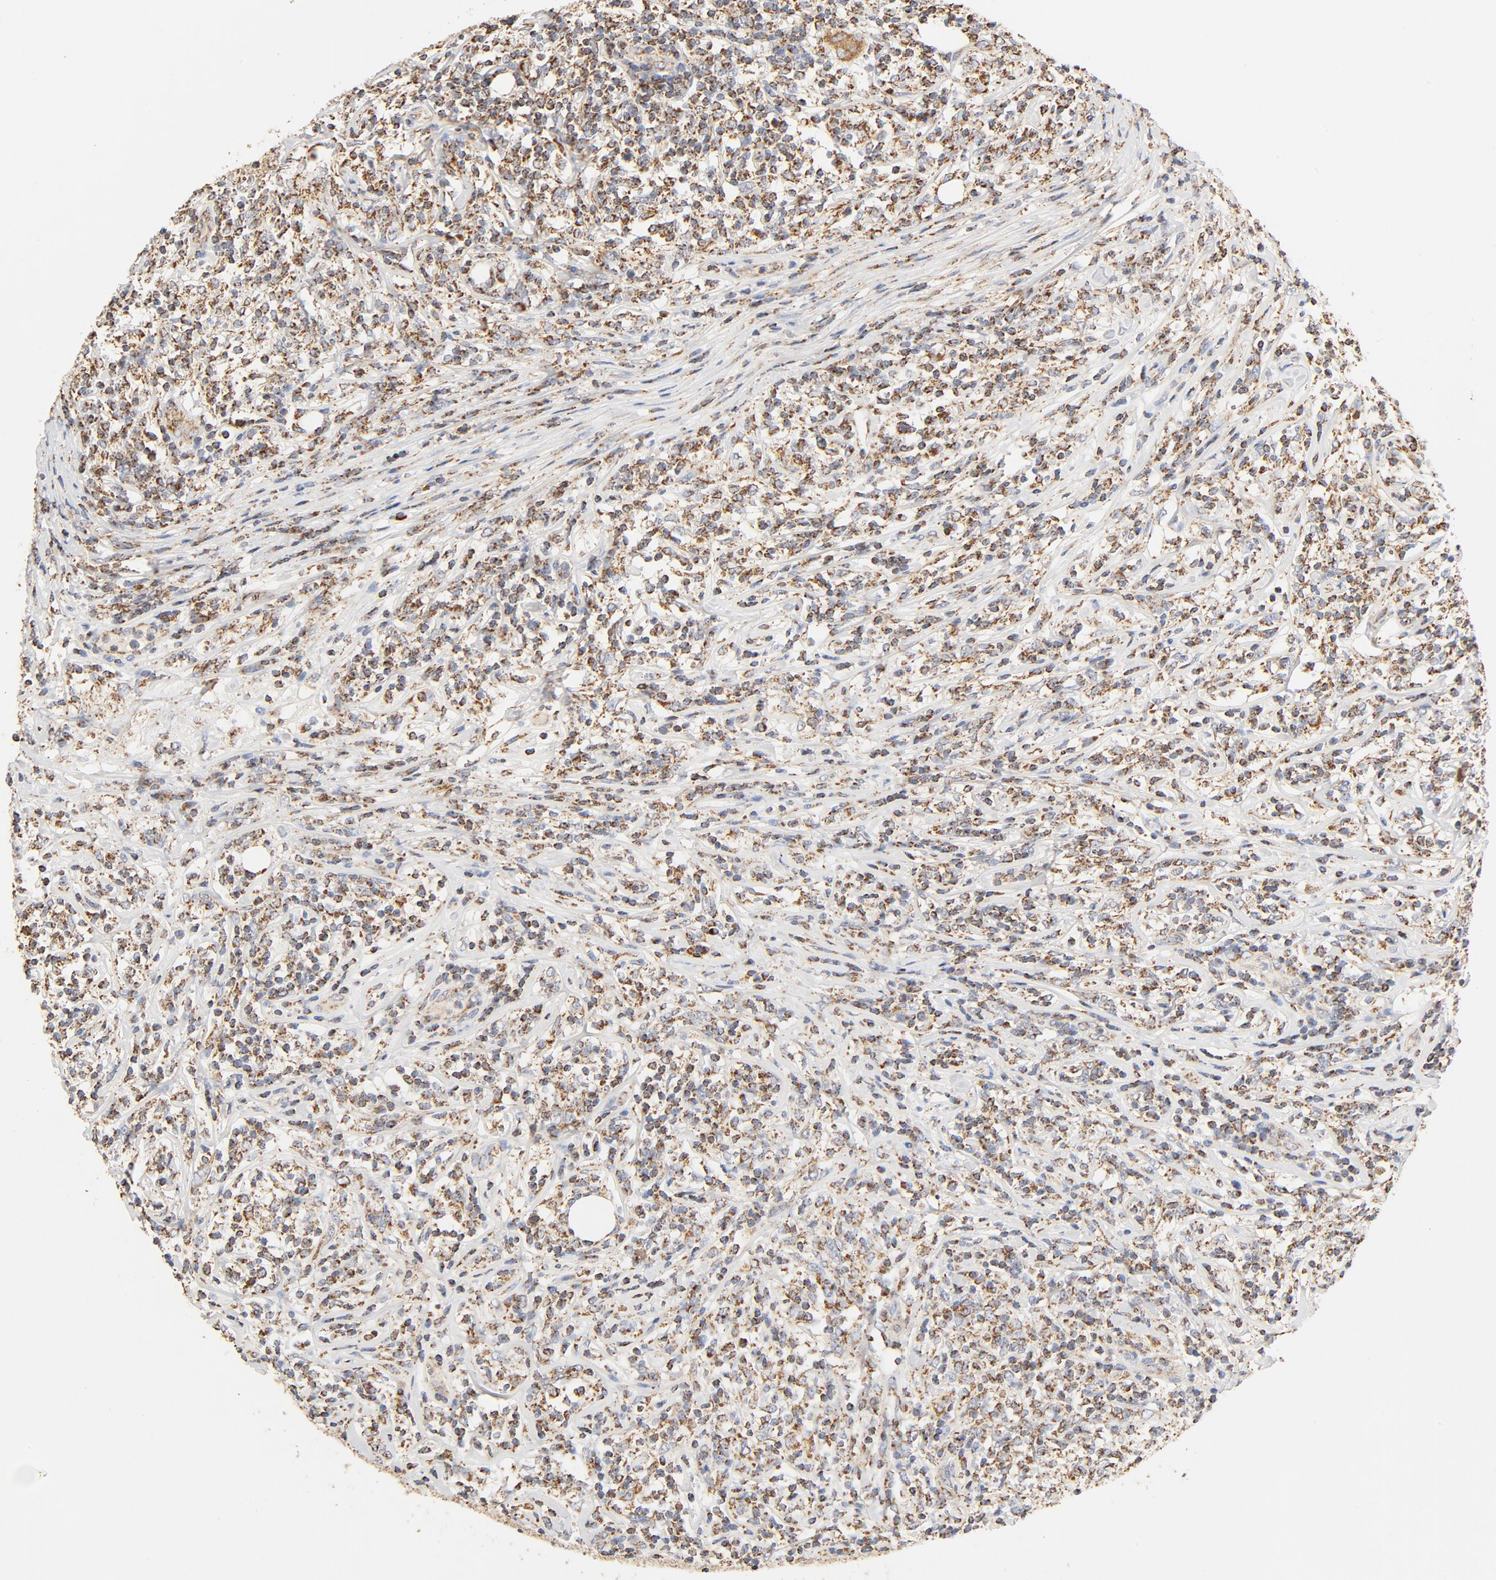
{"staining": {"intensity": "moderate", "quantity": ">75%", "location": "cytoplasmic/membranous"}, "tissue": "lymphoma", "cell_type": "Tumor cells", "image_type": "cancer", "snomed": [{"axis": "morphology", "description": "Malignant lymphoma, non-Hodgkin's type, High grade"}, {"axis": "topography", "description": "Lymph node"}], "caption": "This photomicrograph shows lymphoma stained with immunohistochemistry (IHC) to label a protein in brown. The cytoplasmic/membranous of tumor cells show moderate positivity for the protein. Nuclei are counter-stained blue.", "gene": "COX4I1", "patient": {"sex": "female", "age": 84}}